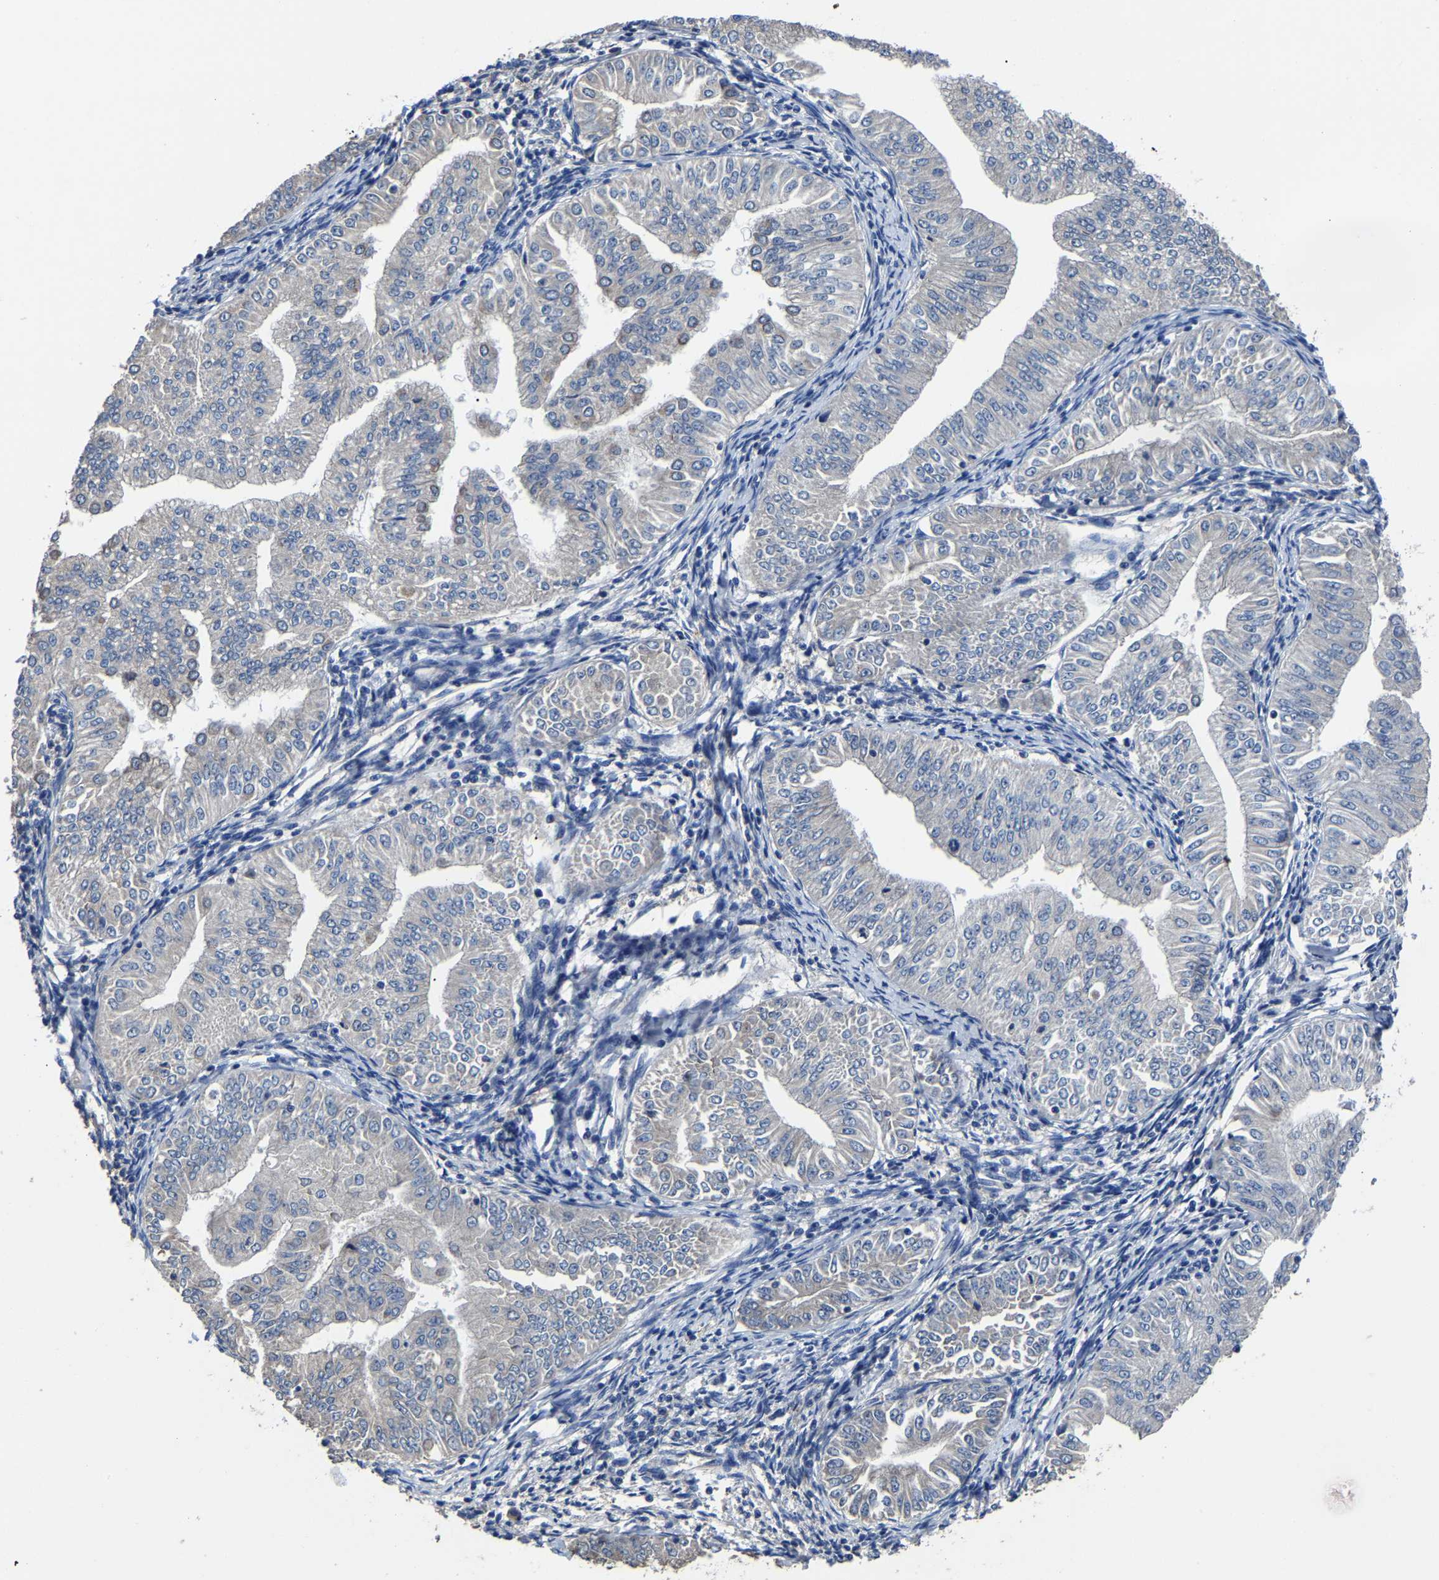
{"staining": {"intensity": "negative", "quantity": "none", "location": "none"}, "tissue": "endometrial cancer", "cell_type": "Tumor cells", "image_type": "cancer", "snomed": [{"axis": "morphology", "description": "Normal tissue, NOS"}, {"axis": "morphology", "description": "Adenocarcinoma, NOS"}, {"axis": "topography", "description": "Endometrium"}], "caption": "Immunohistochemistry photomicrograph of human endometrial cancer stained for a protein (brown), which exhibits no staining in tumor cells. (Stains: DAB (3,3'-diaminobenzidine) IHC with hematoxylin counter stain, Microscopy: brightfield microscopy at high magnification).", "gene": "EBAG9", "patient": {"sex": "female", "age": 53}}